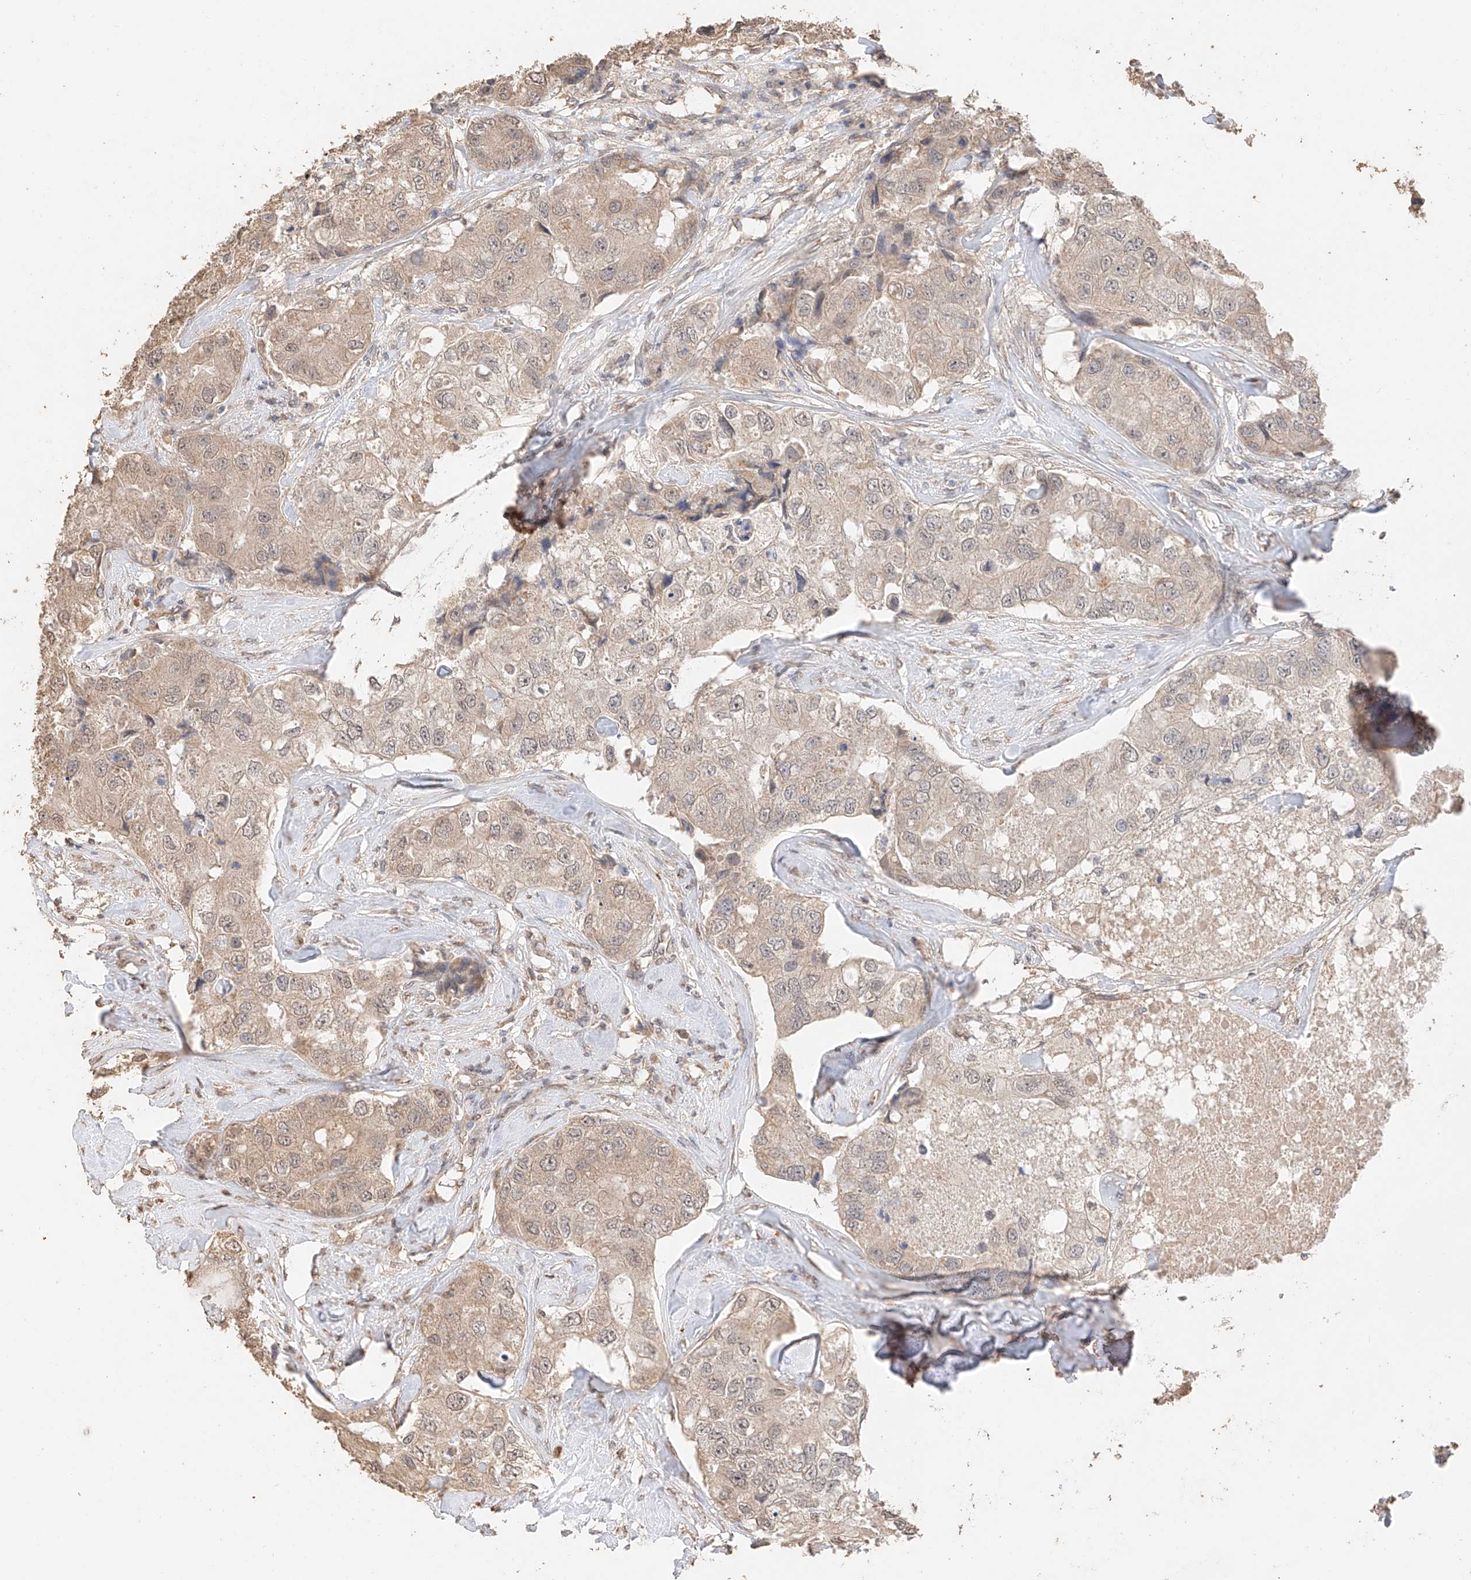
{"staining": {"intensity": "weak", "quantity": ">75%", "location": "cytoplasmic/membranous"}, "tissue": "breast cancer", "cell_type": "Tumor cells", "image_type": "cancer", "snomed": [{"axis": "morphology", "description": "Duct carcinoma"}, {"axis": "topography", "description": "Breast"}], "caption": "A histopathology image of human breast infiltrating ductal carcinoma stained for a protein shows weak cytoplasmic/membranous brown staining in tumor cells.", "gene": "IL22RA2", "patient": {"sex": "female", "age": 62}}